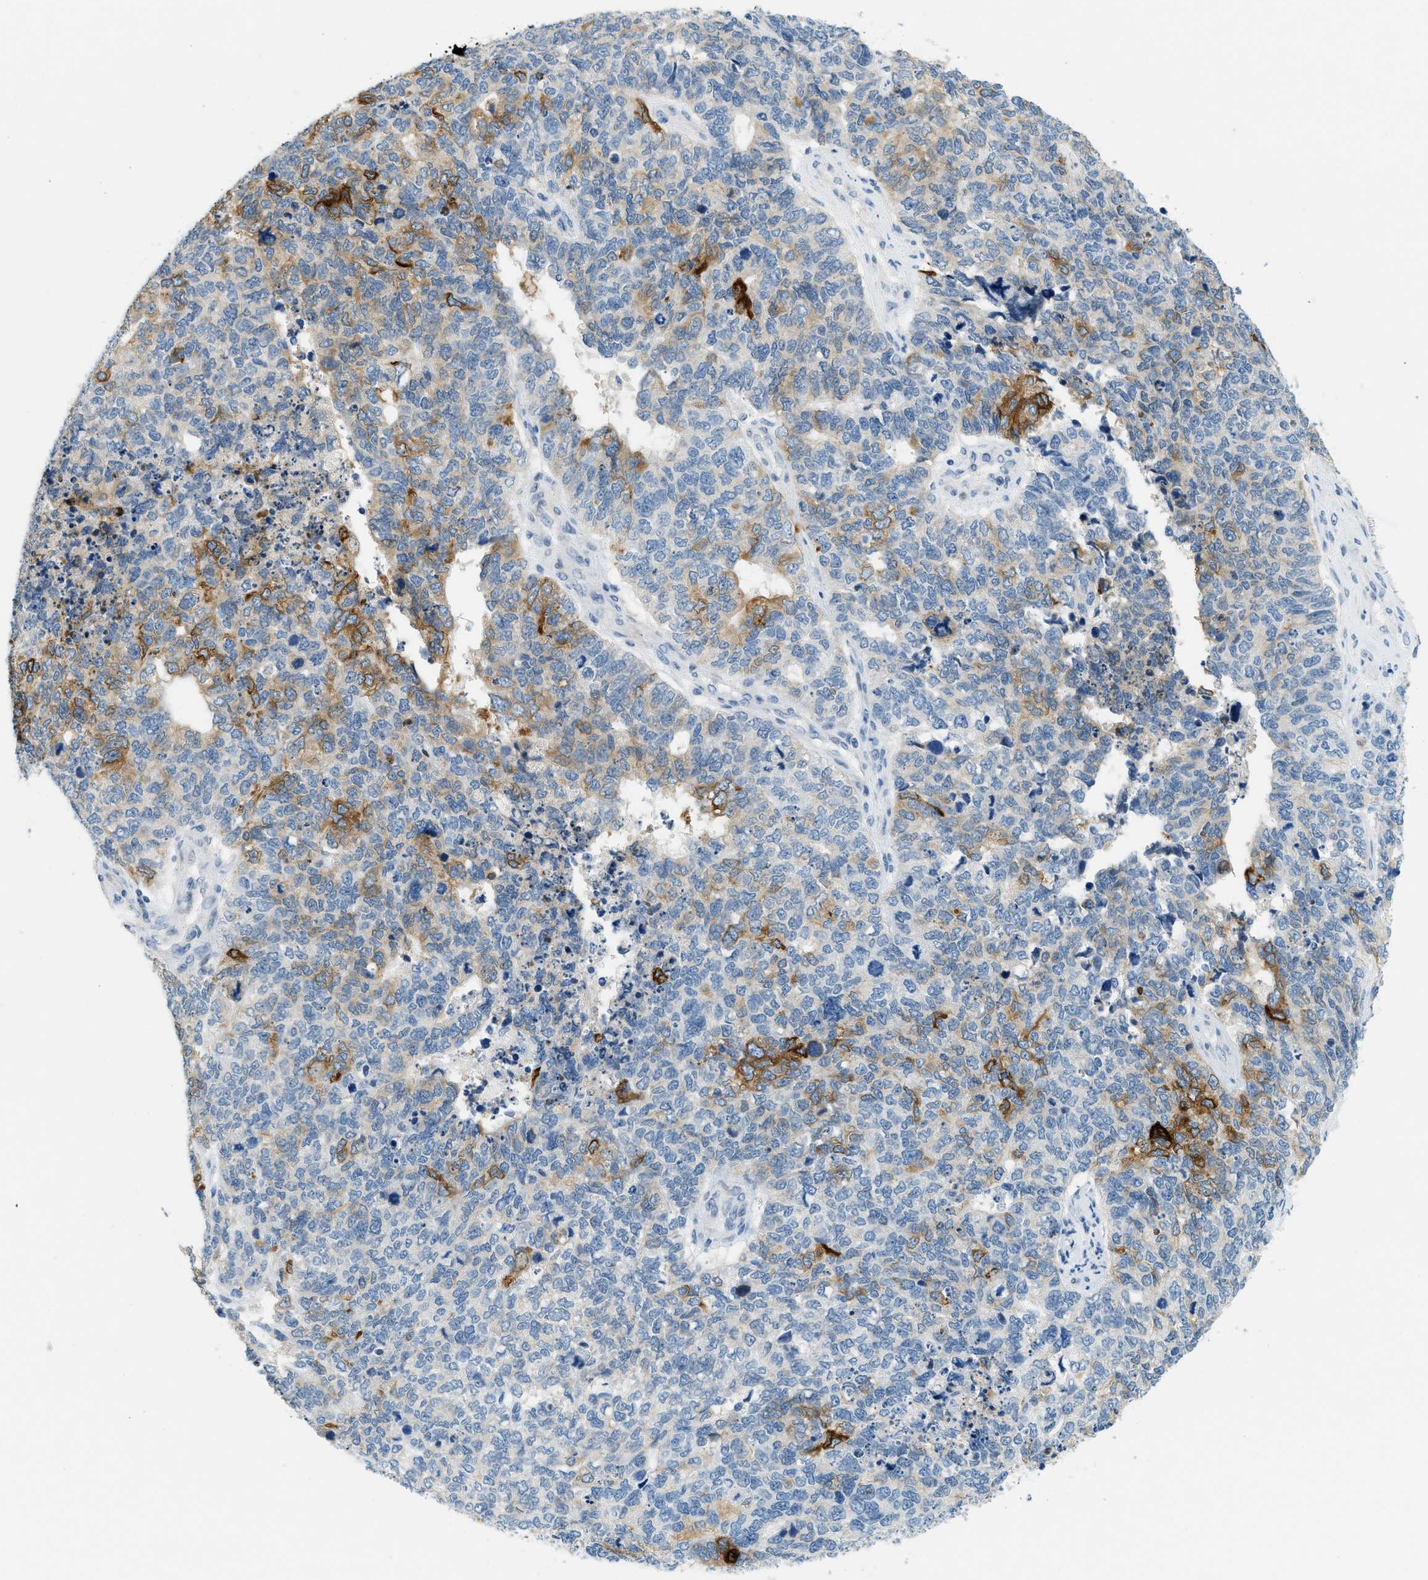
{"staining": {"intensity": "moderate", "quantity": "25%-75%", "location": "cytoplasmic/membranous"}, "tissue": "cervical cancer", "cell_type": "Tumor cells", "image_type": "cancer", "snomed": [{"axis": "morphology", "description": "Squamous cell carcinoma, NOS"}, {"axis": "topography", "description": "Cervix"}], "caption": "Cervical cancer (squamous cell carcinoma) tissue exhibits moderate cytoplasmic/membranous expression in approximately 25%-75% of tumor cells Immunohistochemistry stains the protein in brown and the nuclei are stained blue.", "gene": "CYP4X1", "patient": {"sex": "female", "age": 63}}